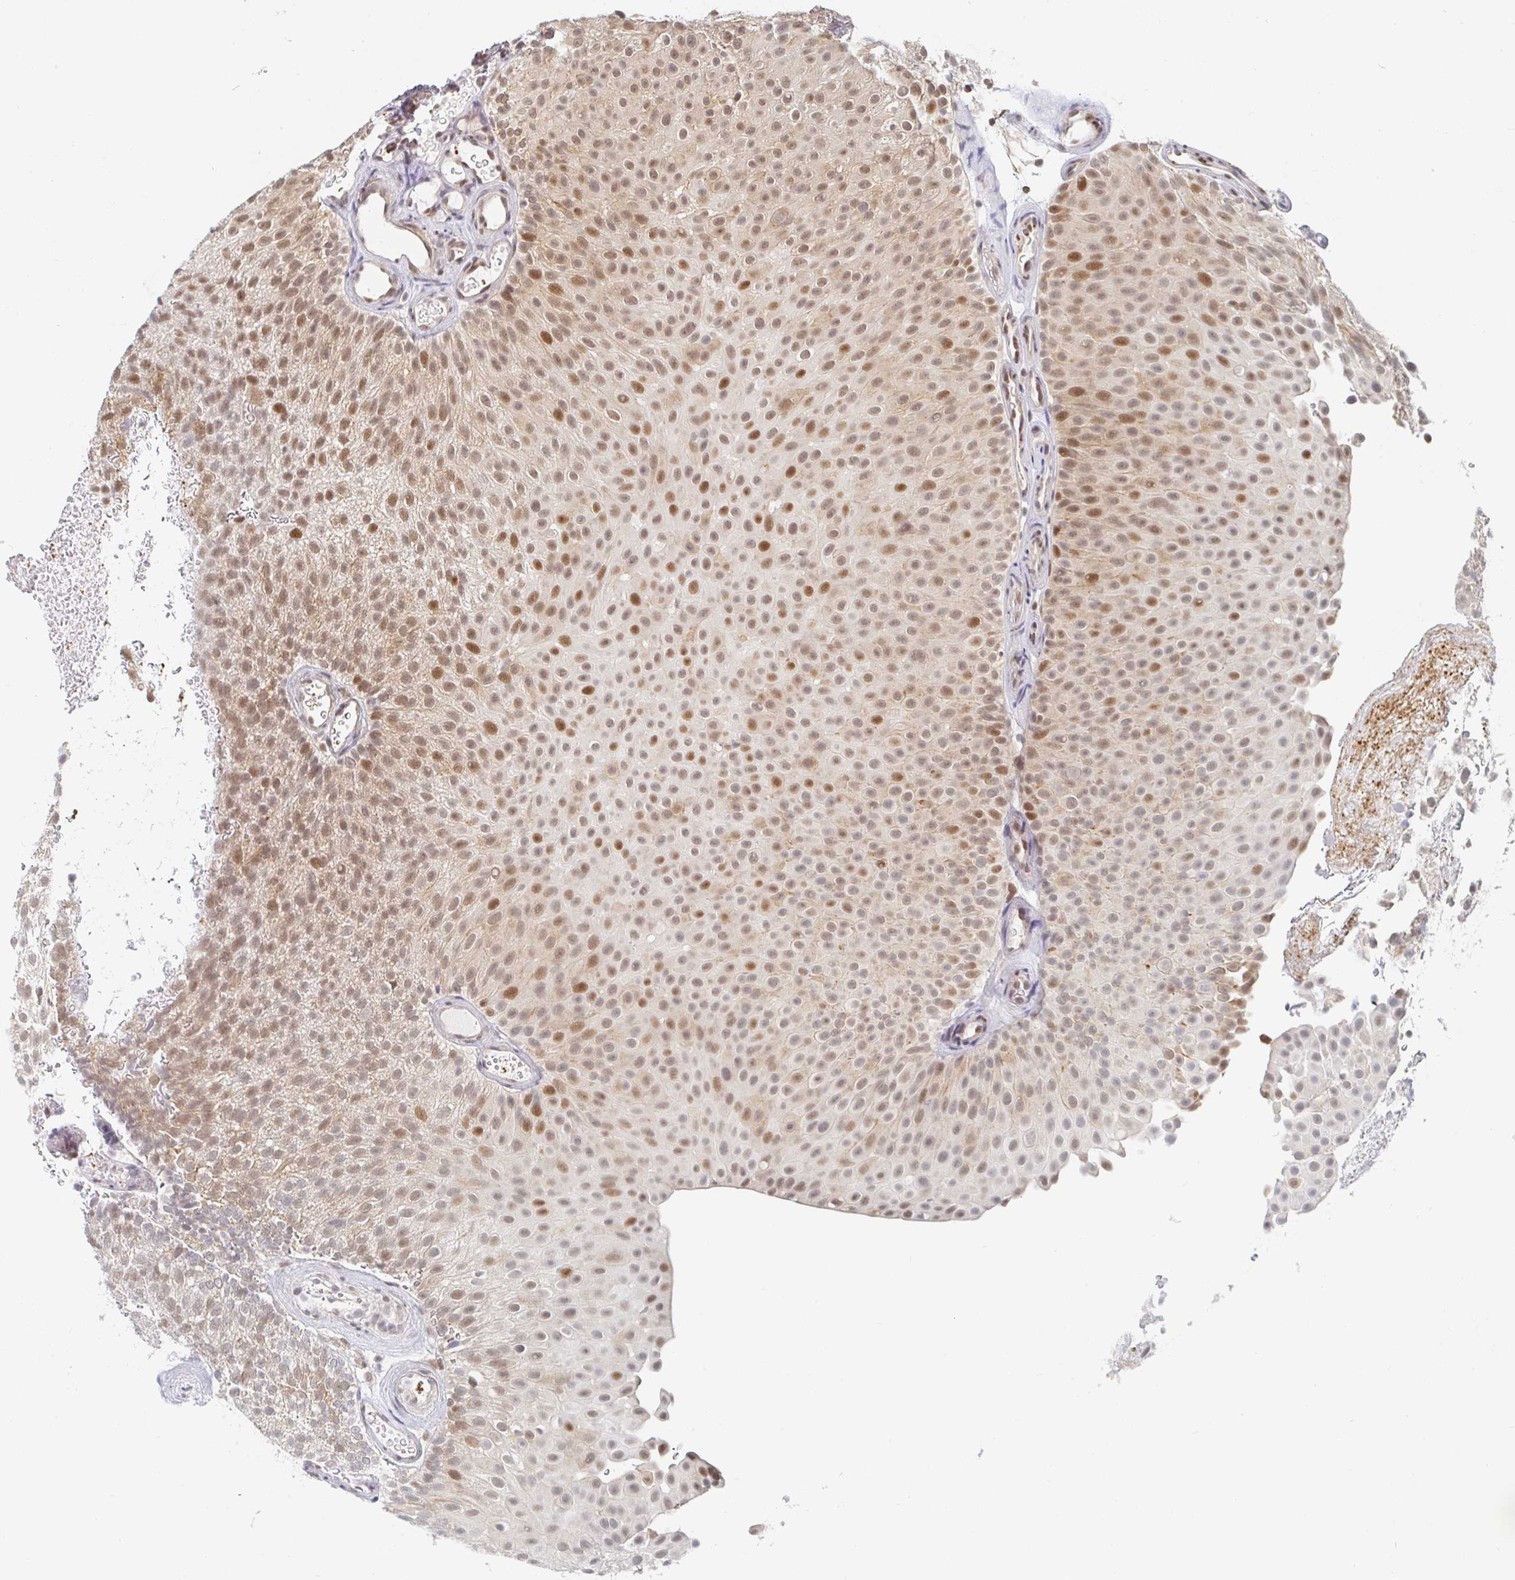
{"staining": {"intensity": "moderate", "quantity": ">75%", "location": "nuclear"}, "tissue": "urothelial cancer", "cell_type": "Tumor cells", "image_type": "cancer", "snomed": [{"axis": "morphology", "description": "Urothelial carcinoma, Low grade"}, {"axis": "topography", "description": "Urinary bladder"}], "caption": "Human urothelial carcinoma (low-grade) stained for a protein (brown) displays moderate nuclear positive staining in approximately >75% of tumor cells.", "gene": "CHD2", "patient": {"sex": "male", "age": 78}}